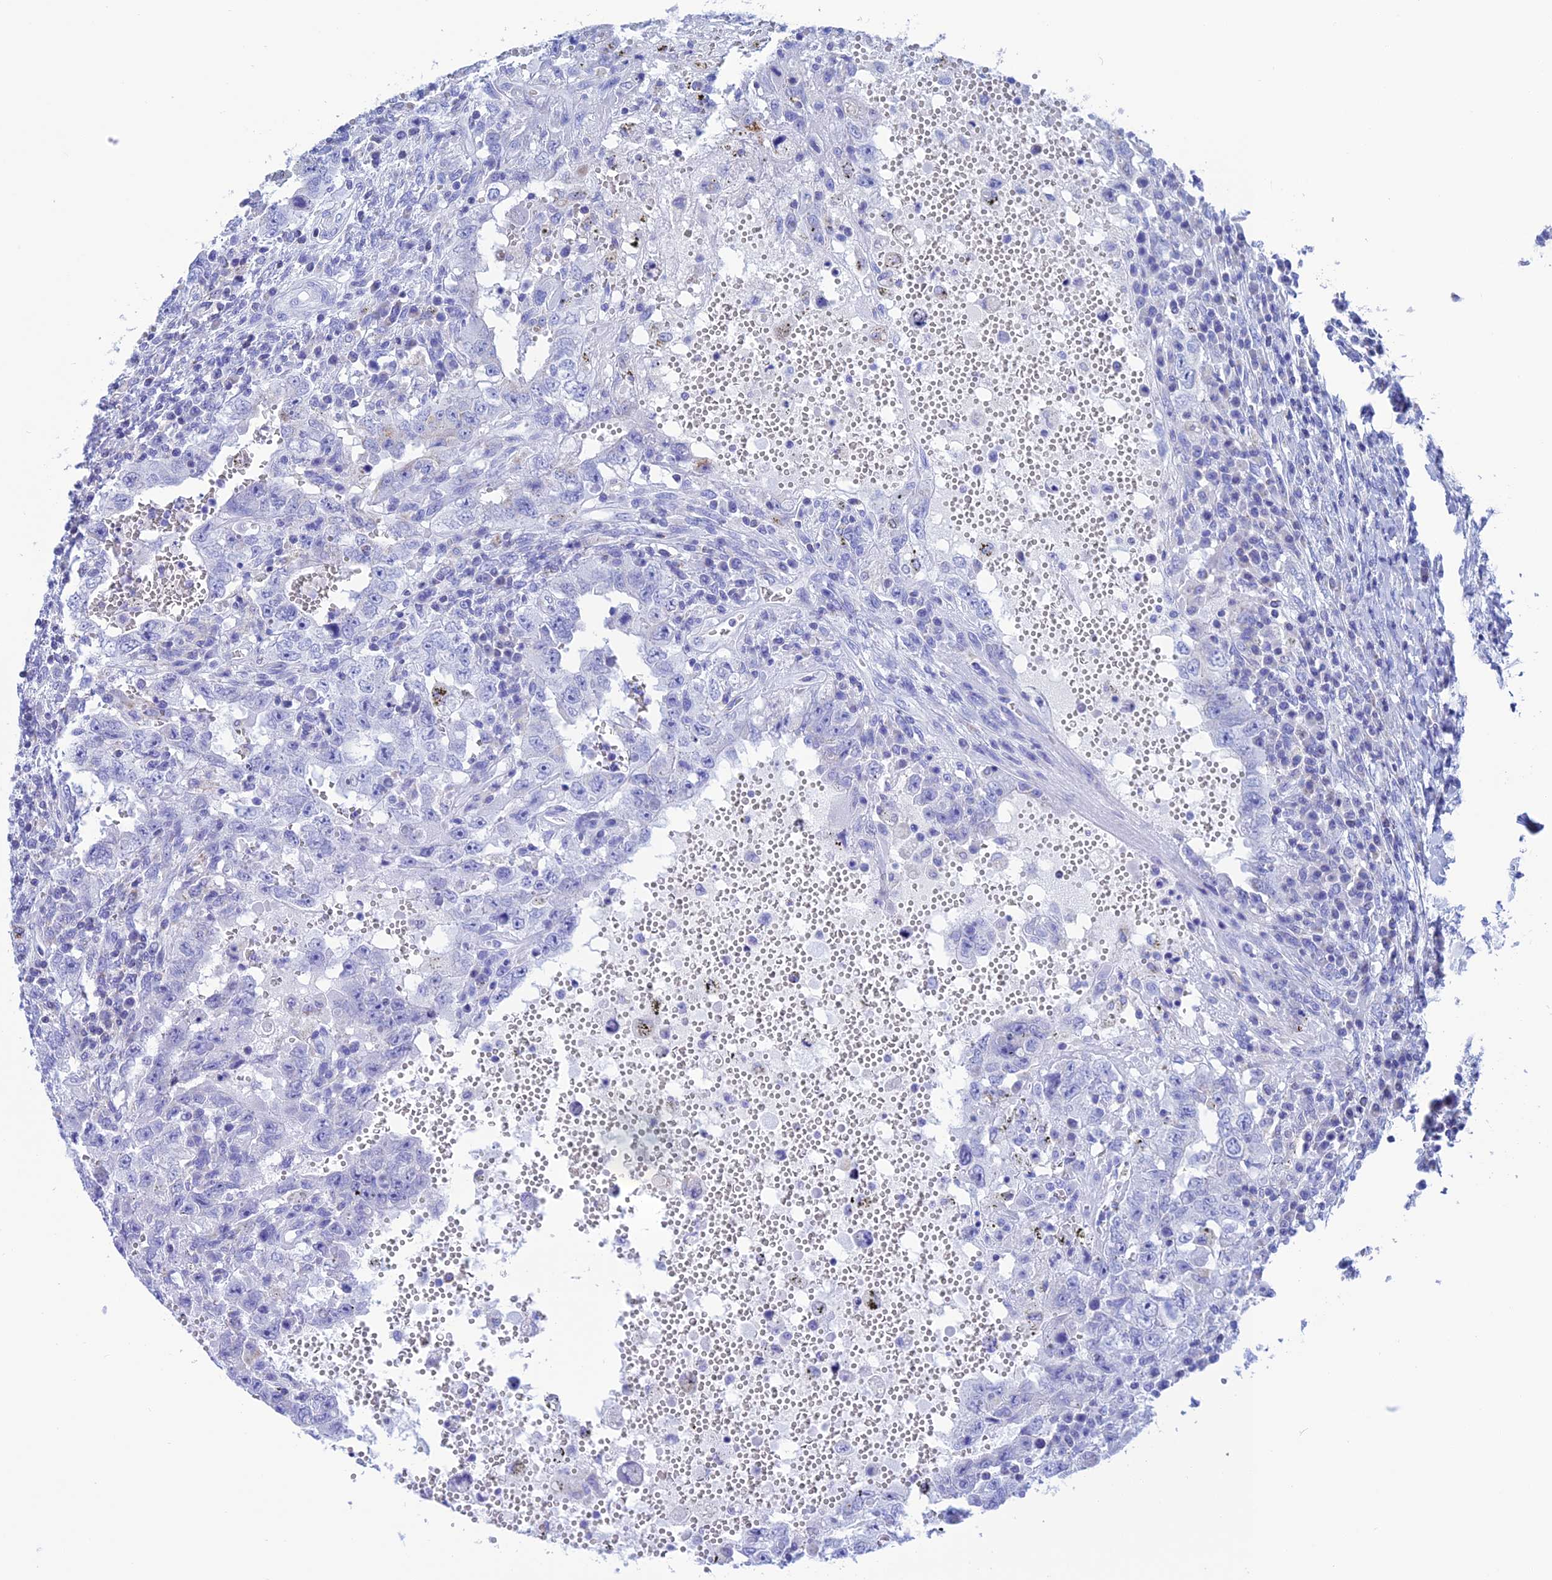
{"staining": {"intensity": "negative", "quantity": "none", "location": "none"}, "tissue": "testis cancer", "cell_type": "Tumor cells", "image_type": "cancer", "snomed": [{"axis": "morphology", "description": "Carcinoma, Embryonal, NOS"}, {"axis": "topography", "description": "Testis"}], "caption": "Tumor cells show no significant protein staining in testis cancer (embryonal carcinoma).", "gene": "NXPE4", "patient": {"sex": "male", "age": 26}}